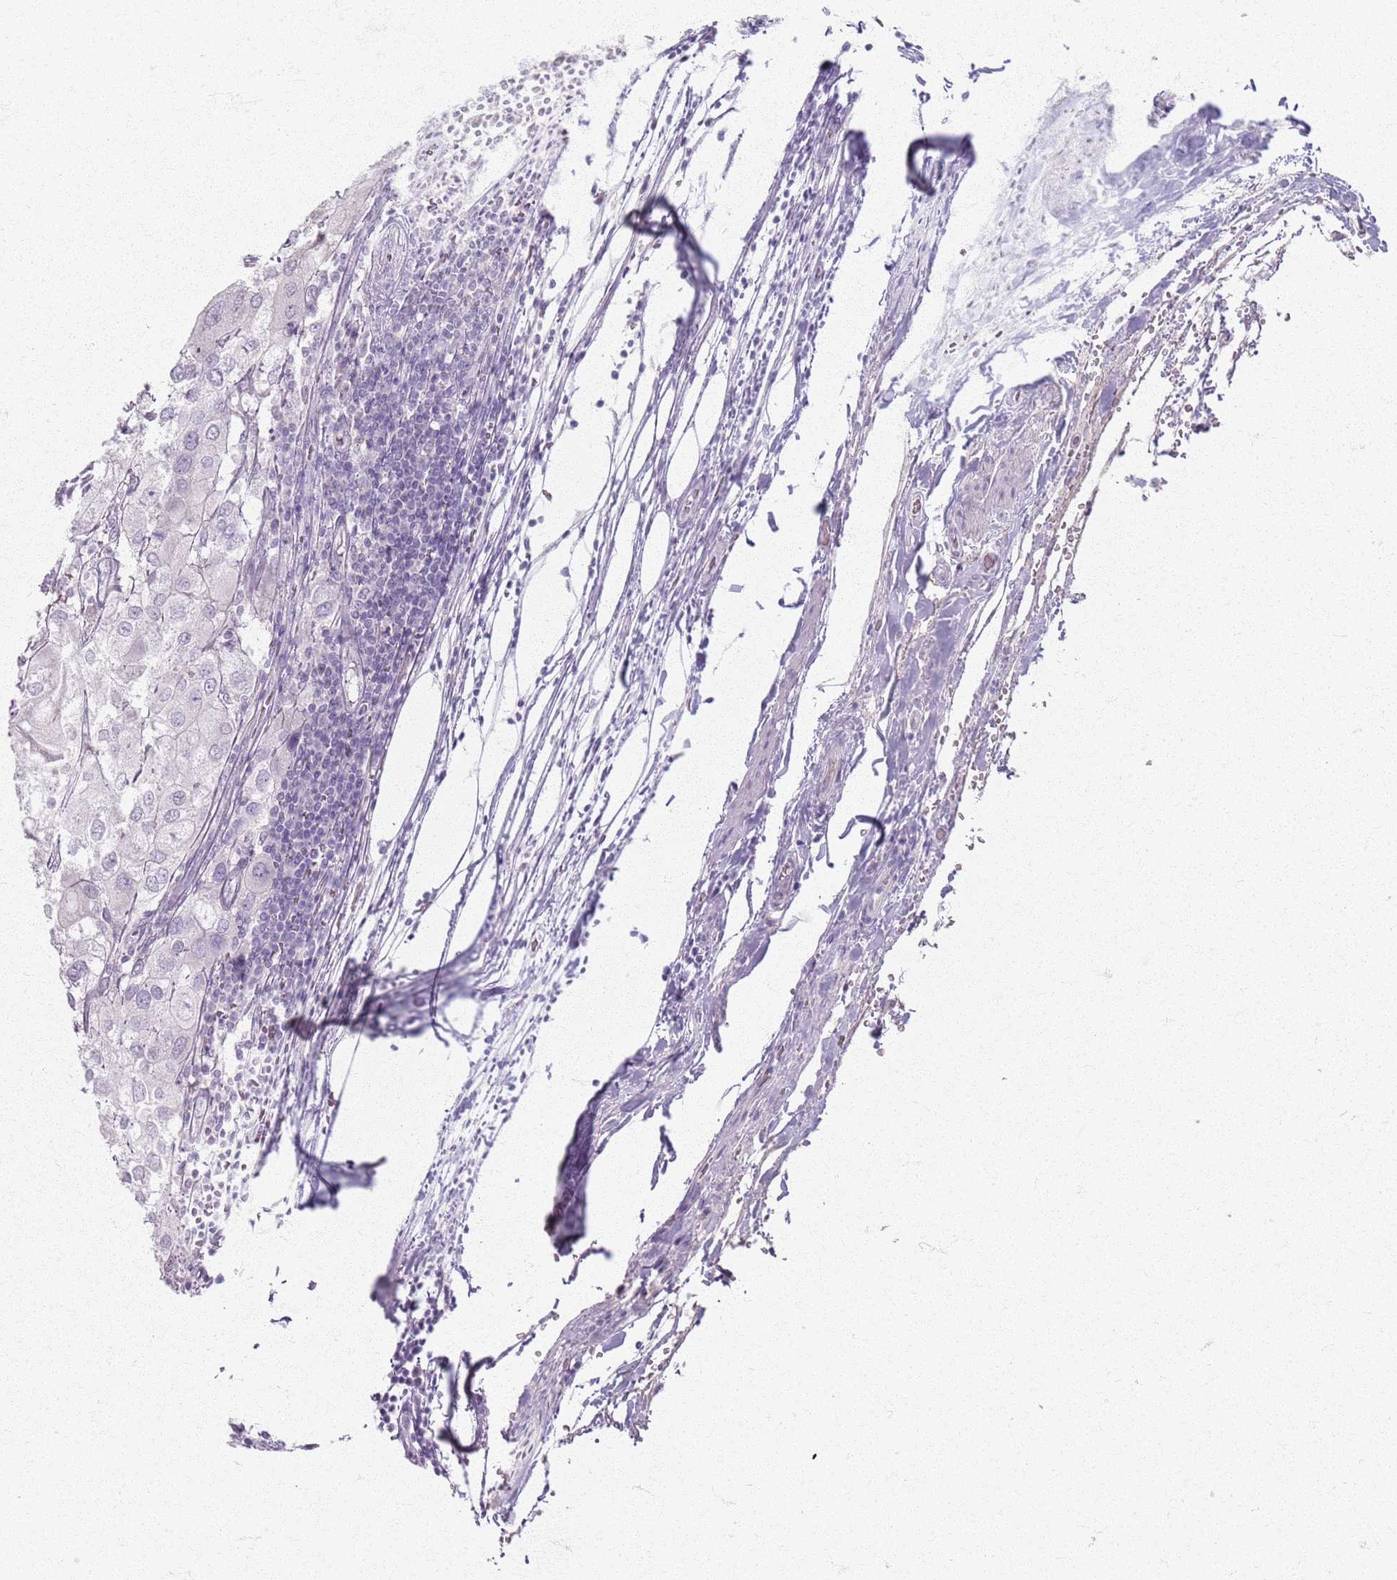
{"staining": {"intensity": "negative", "quantity": "none", "location": "none"}, "tissue": "urothelial cancer", "cell_type": "Tumor cells", "image_type": "cancer", "snomed": [{"axis": "morphology", "description": "Urothelial carcinoma, High grade"}, {"axis": "topography", "description": "Urinary bladder"}], "caption": "Immunohistochemistry (IHC) of human urothelial carcinoma (high-grade) reveals no positivity in tumor cells.", "gene": "CRIPT", "patient": {"sex": "male", "age": 64}}